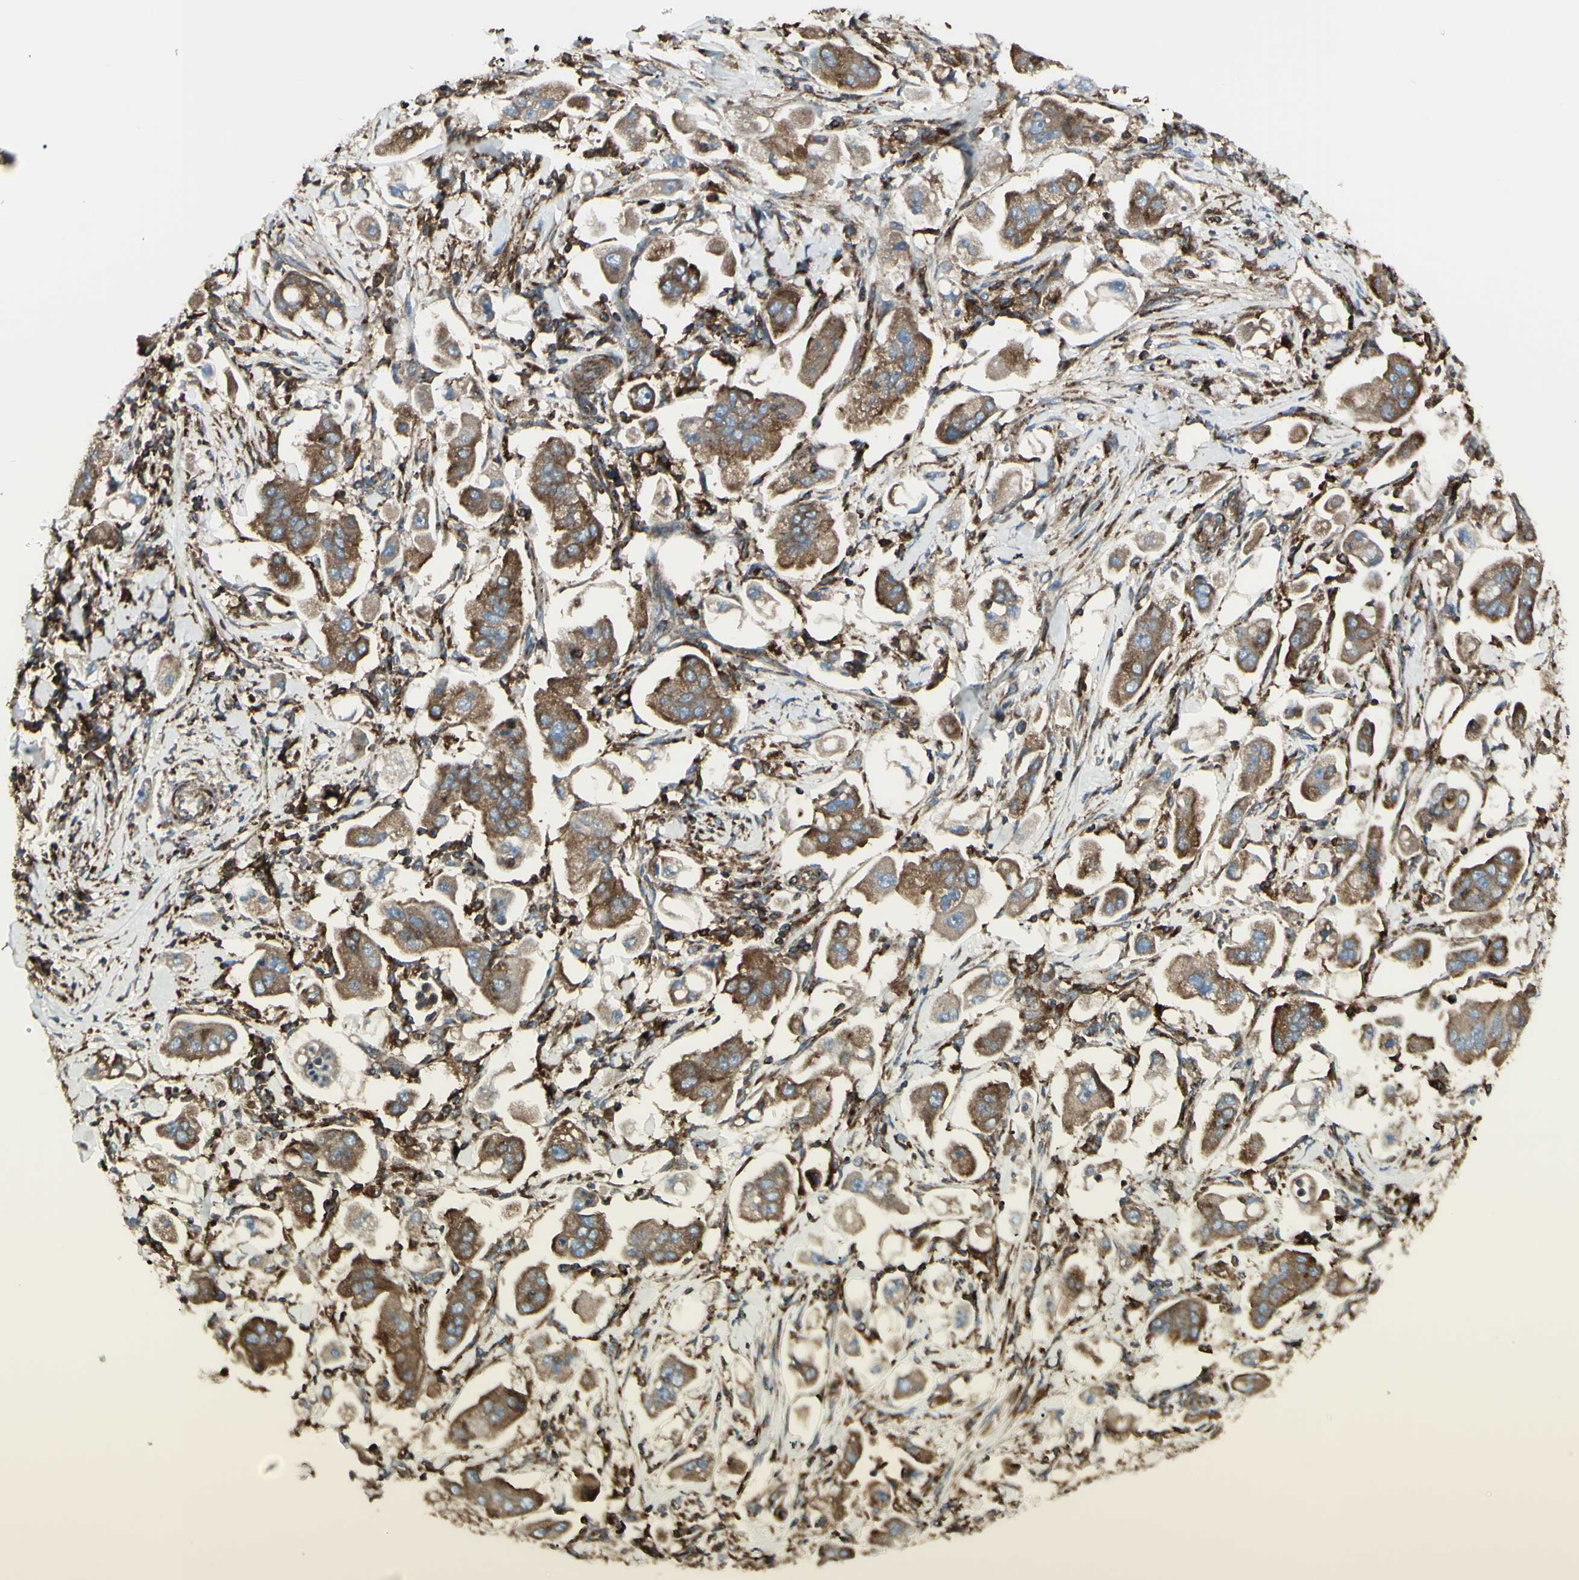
{"staining": {"intensity": "moderate", "quantity": ">75%", "location": "cytoplasmic/membranous"}, "tissue": "stomach cancer", "cell_type": "Tumor cells", "image_type": "cancer", "snomed": [{"axis": "morphology", "description": "Adenocarcinoma, NOS"}, {"axis": "topography", "description": "Stomach"}], "caption": "Immunohistochemistry (IHC) micrograph of neoplastic tissue: human stomach cancer (adenocarcinoma) stained using immunohistochemistry (IHC) shows medium levels of moderate protein expression localized specifically in the cytoplasmic/membranous of tumor cells, appearing as a cytoplasmic/membranous brown color.", "gene": "NAPA", "patient": {"sex": "male", "age": 62}}